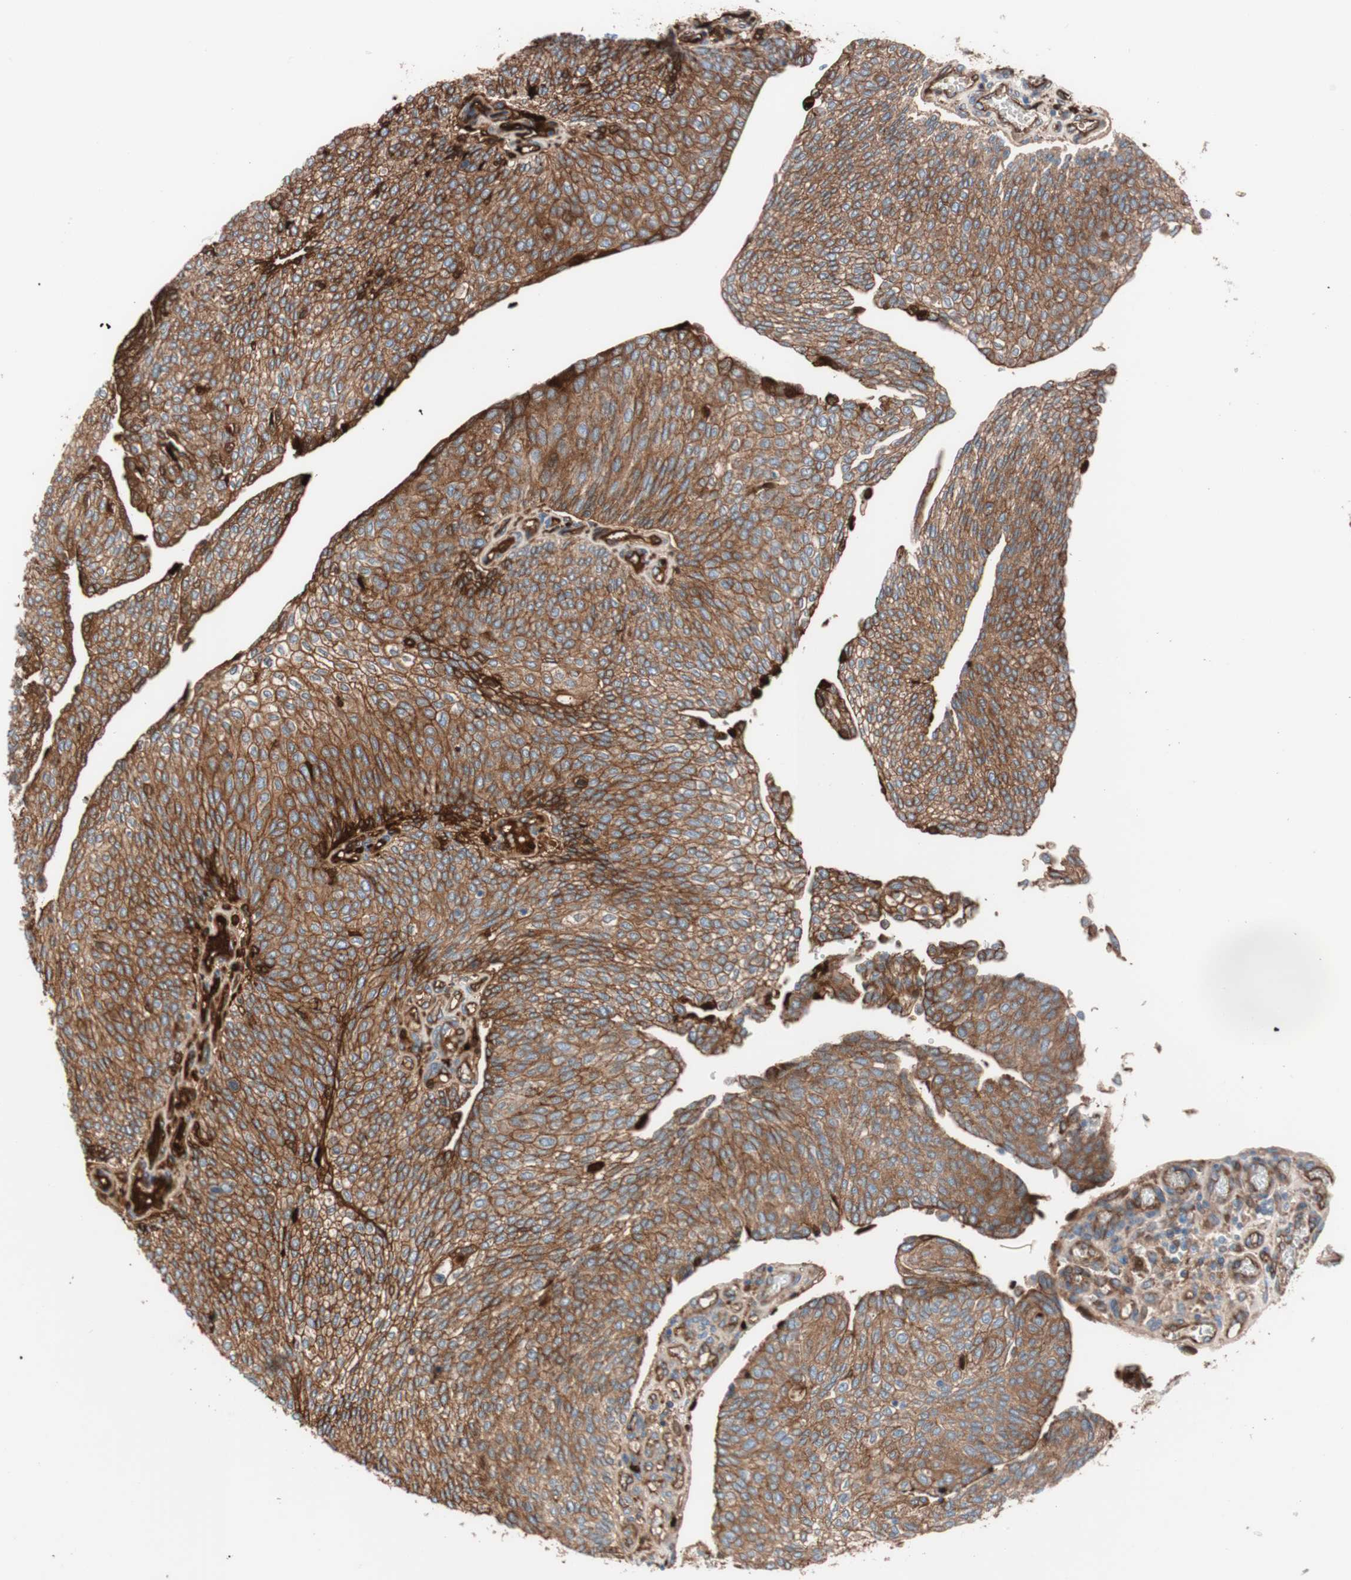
{"staining": {"intensity": "moderate", "quantity": ">75%", "location": "cytoplasmic/membranous"}, "tissue": "urothelial cancer", "cell_type": "Tumor cells", "image_type": "cancer", "snomed": [{"axis": "morphology", "description": "Urothelial carcinoma, Low grade"}, {"axis": "topography", "description": "Urinary bladder"}], "caption": "An immunohistochemistry (IHC) photomicrograph of neoplastic tissue is shown. Protein staining in brown shows moderate cytoplasmic/membranous positivity in urothelial carcinoma (low-grade) within tumor cells. Ihc stains the protein in brown and the nuclei are stained blue.", "gene": "SPINT1", "patient": {"sex": "female", "age": 79}}